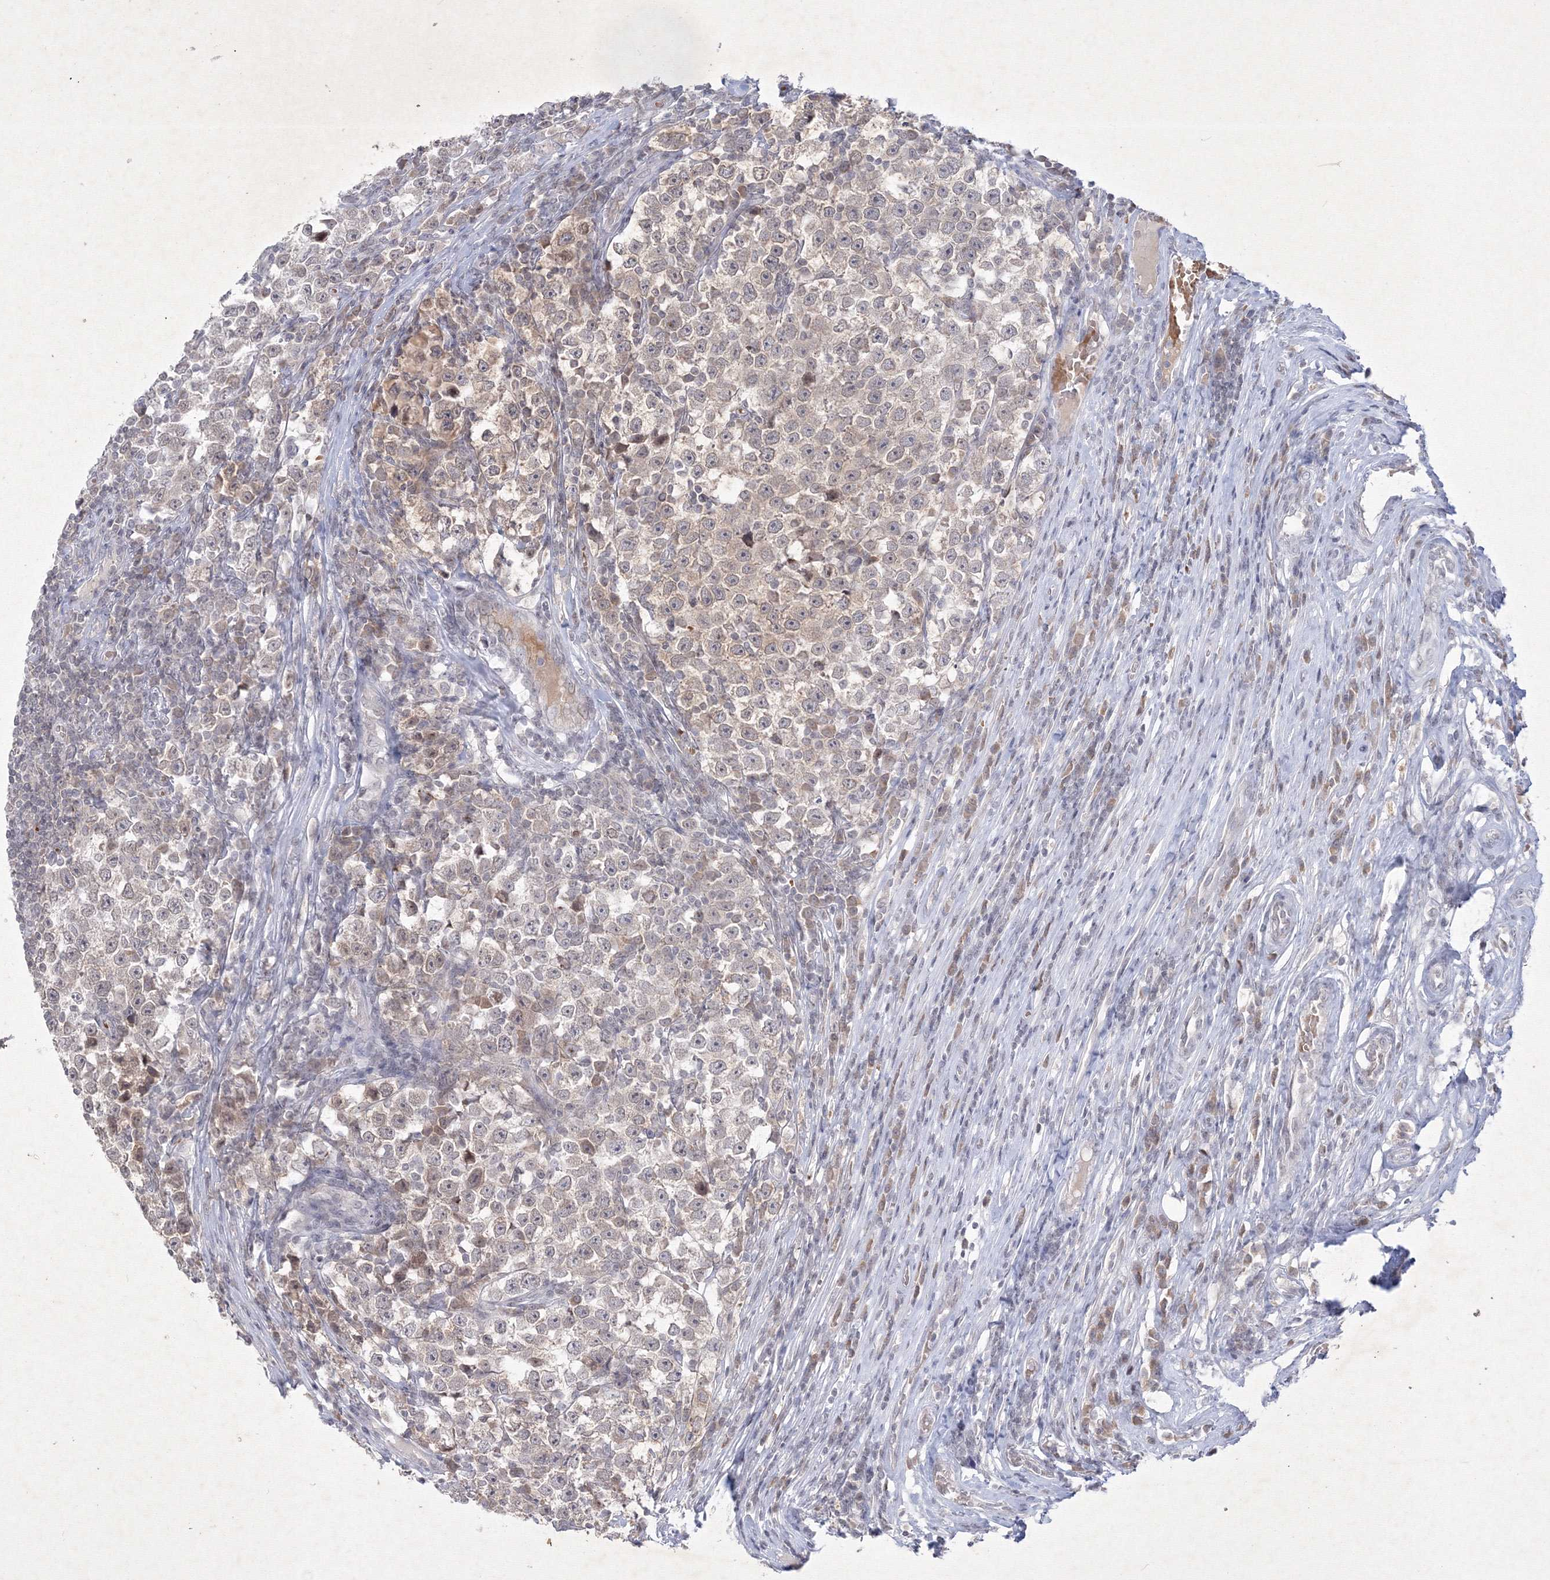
{"staining": {"intensity": "weak", "quantity": "<25%", "location": "cytoplasmic/membranous"}, "tissue": "testis cancer", "cell_type": "Tumor cells", "image_type": "cancer", "snomed": [{"axis": "morphology", "description": "Normal tissue, NOS"}, {"axis": "morphology", "description": "Seminoma, NOS"}, {"axis": "topography", "description": "Testis"}], "caption": "Immunohistochemistry histopathology image of neoplastic tissue: testis cancer stained with DAB demonstrates no significant protein positivity in tumor cells. (DAB (3,3'-diaminobenzidine) immunohistochemistry visualized using brightfield microscopy, high magnification).", "gene": "NXPE3", "patient": {"sex": "male", "age": 43}}